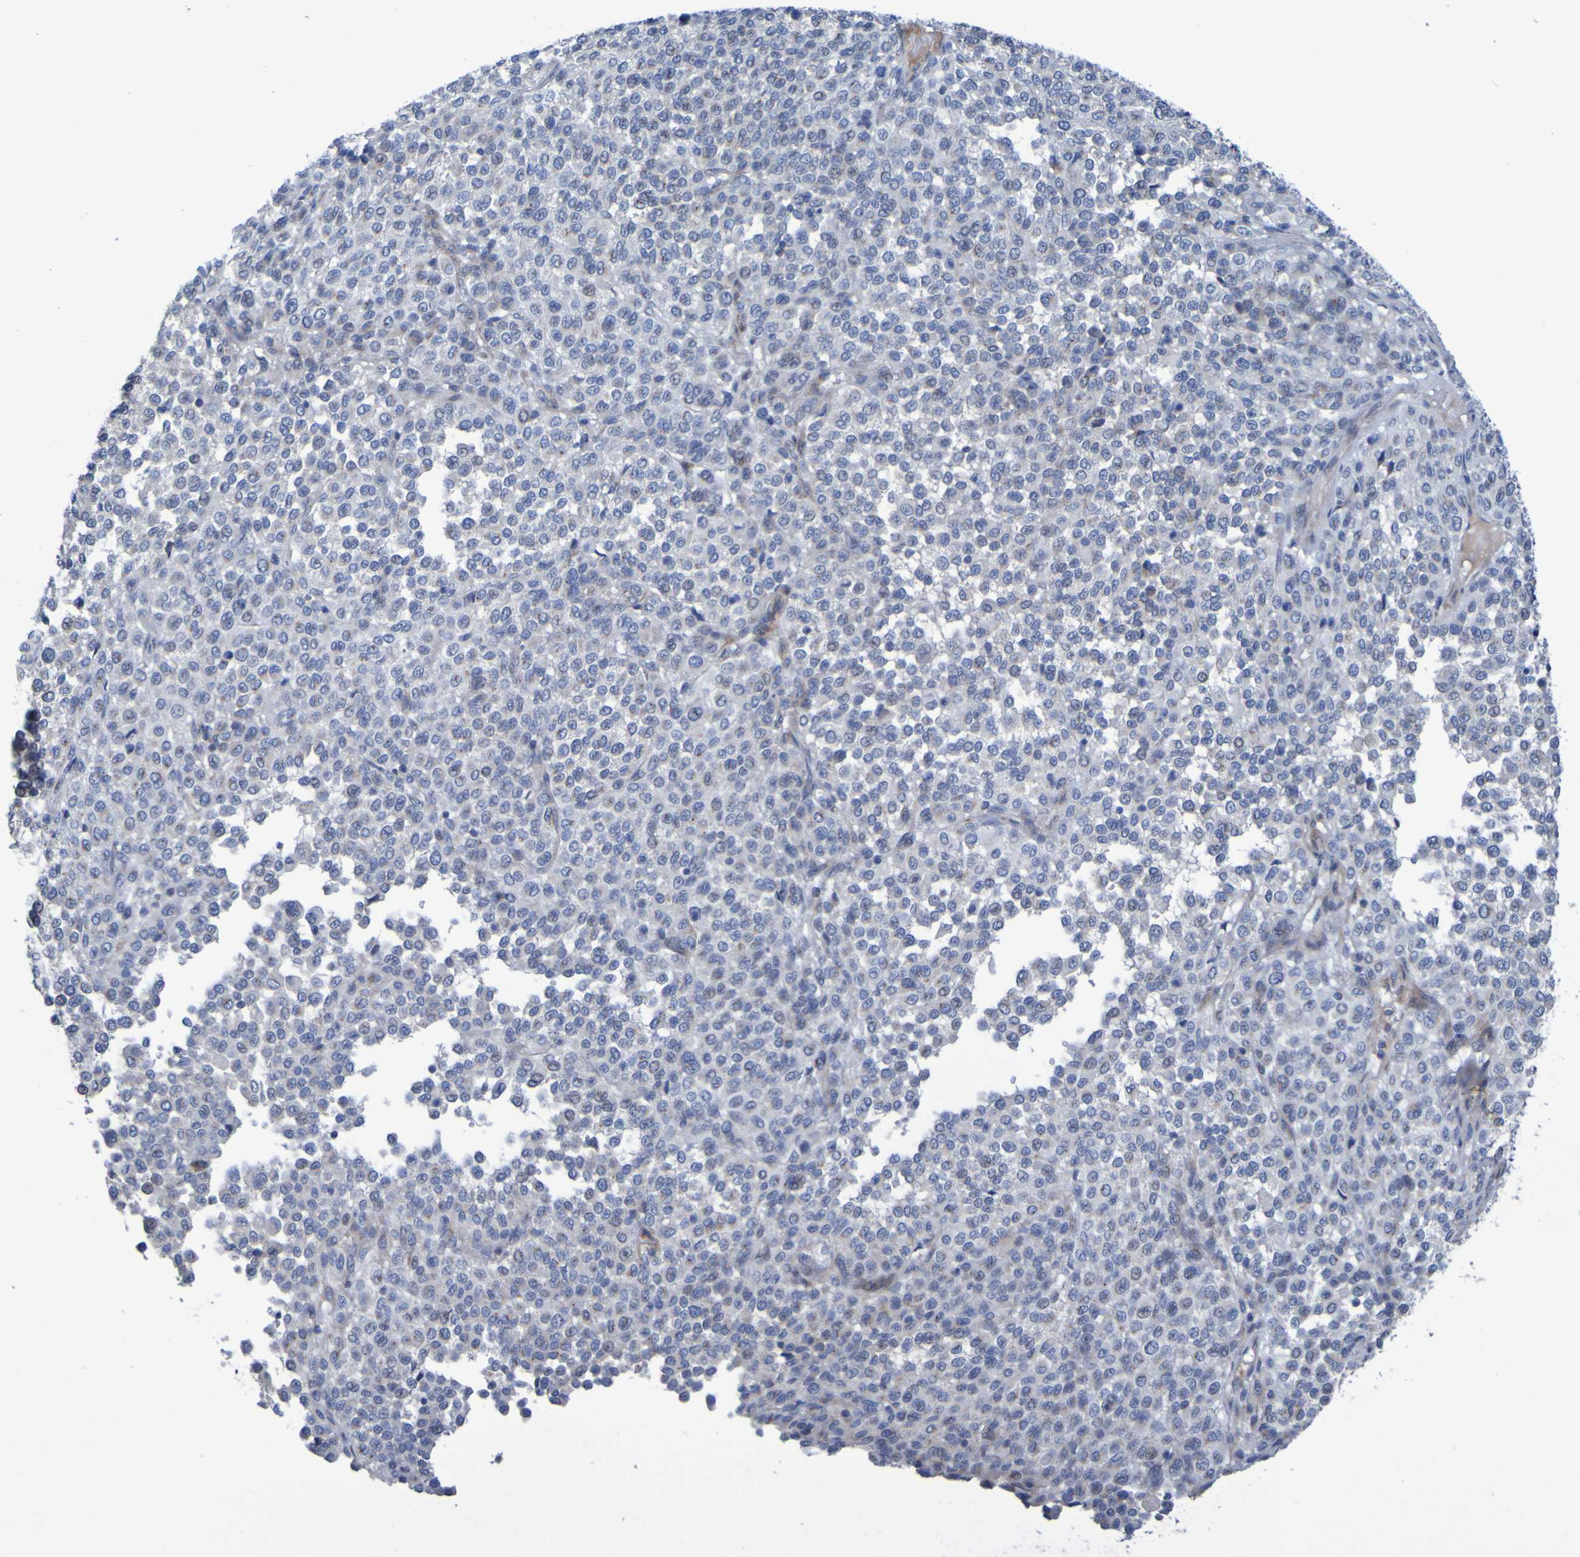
{"staining": {"intensity": "negative", "quantity": "none", "location": "none"}, "tissue": "melanoma", "cell_type": "Tumor cells", "image_type": "cancer", "snomed": [{"axis": "morphology", "description": "Malignant melanoma, Metastatic site"}, {"axis": "topography", "description": "Pancreas"}], "caption": "Immunohistochemical staining of human melanoma demonstrates no significant staining in tumor cells. (Immunohistochemistry (ihc), brightfield microscopy, high magnification).", "gene": "C11orf24", "patient": {"sex": "female", "age": 30}}